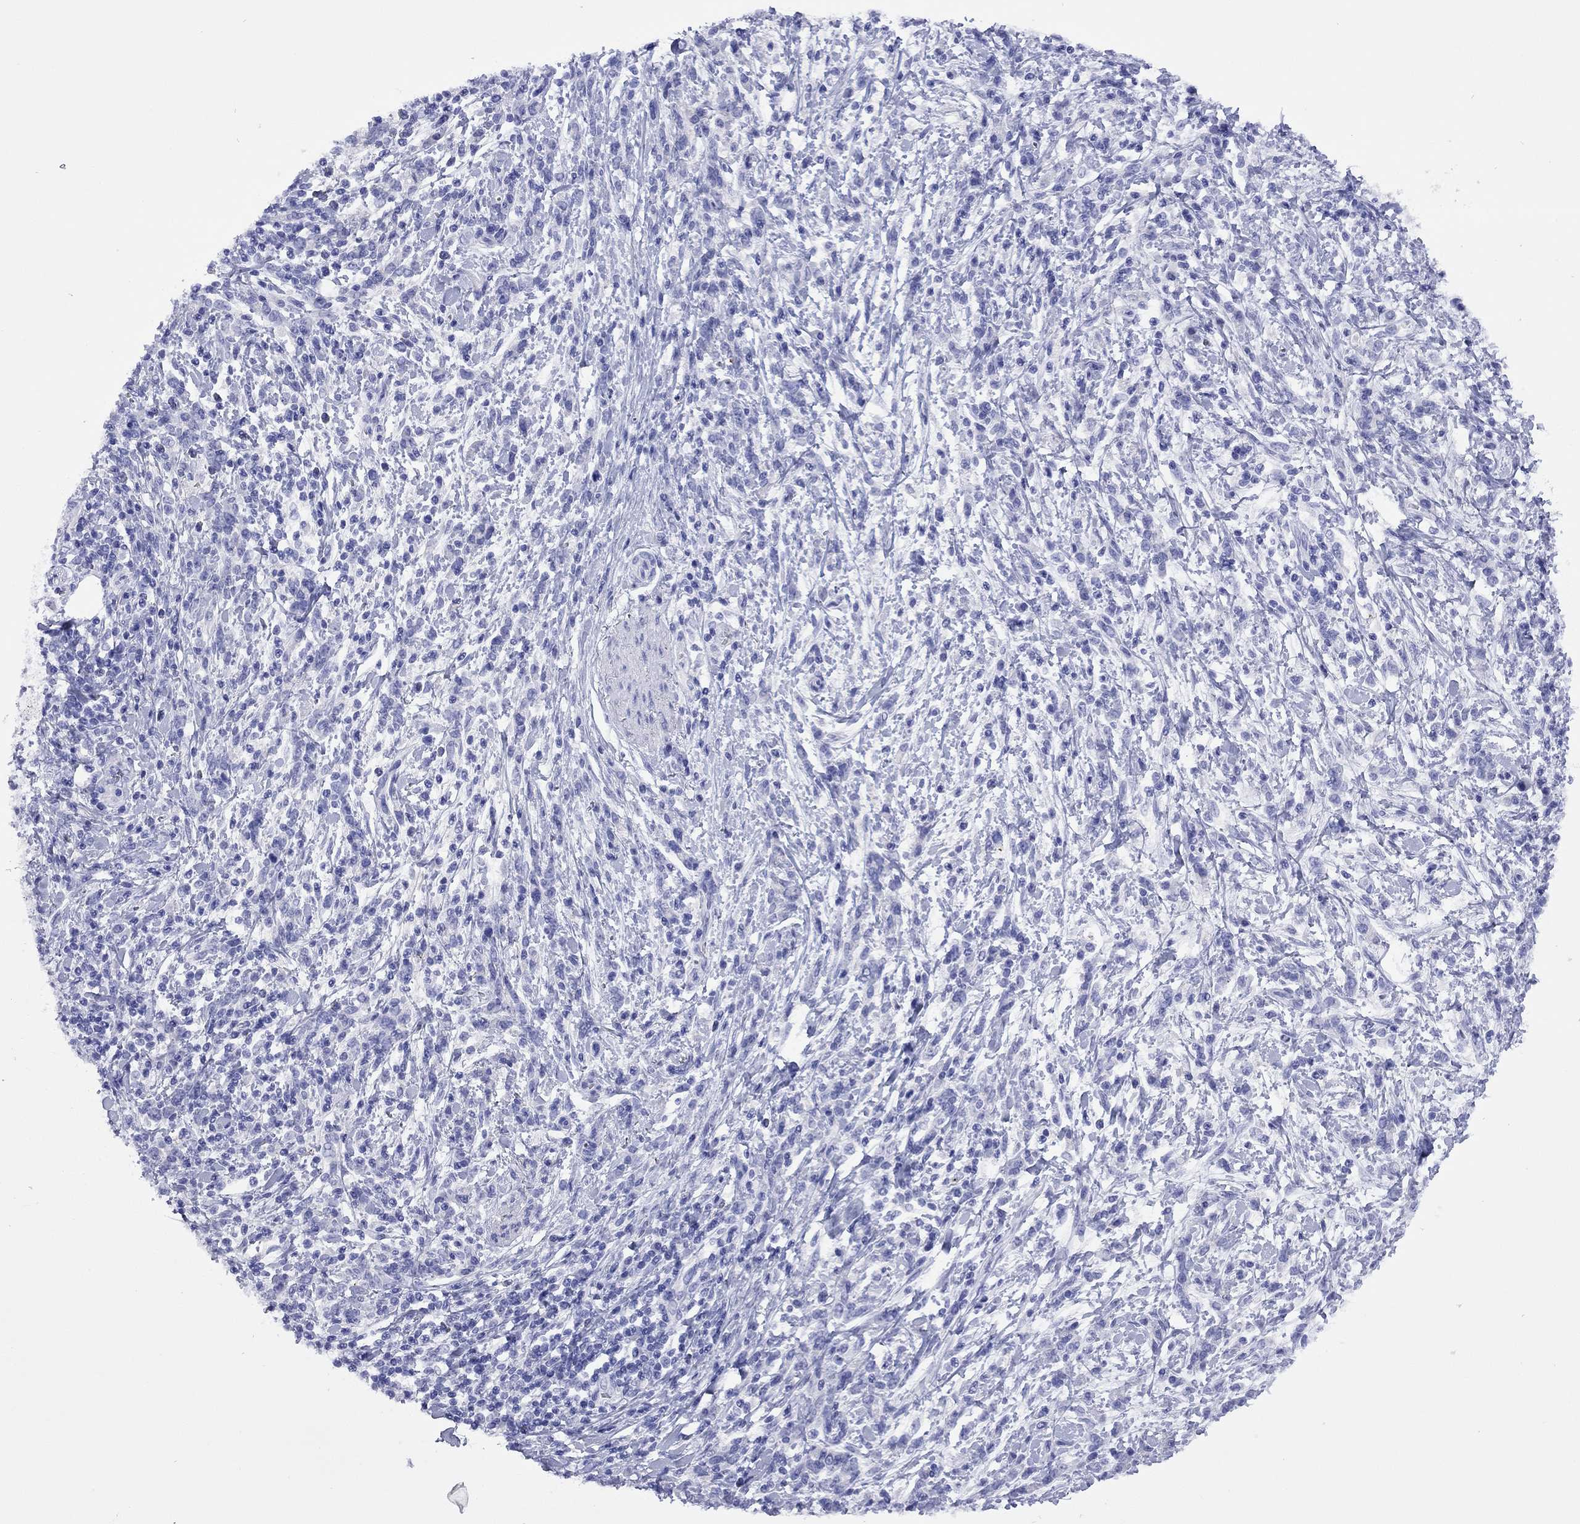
{"staining": {"intensity": "negative", "quantity": "none", "location": "none"}, "tissue": "stomach cancer", "cell_type": "Tumor cells", "image_type": "cancer", "snomed": [{"axis": "morphology", "description": "Adenocarcinoma, NOS"}, {"axis": "topography", "description": "Stomach"}], "caption": "DAB immunohistochemical staining of stomach cancer (adenocarcinoma) demonstrates no significant expression in tumor cells. (Immunohistochemistry, brightfield microscopy, high magnification).", "gene": "FIGLA", "patient": {"sex": "female", "age": 57}}